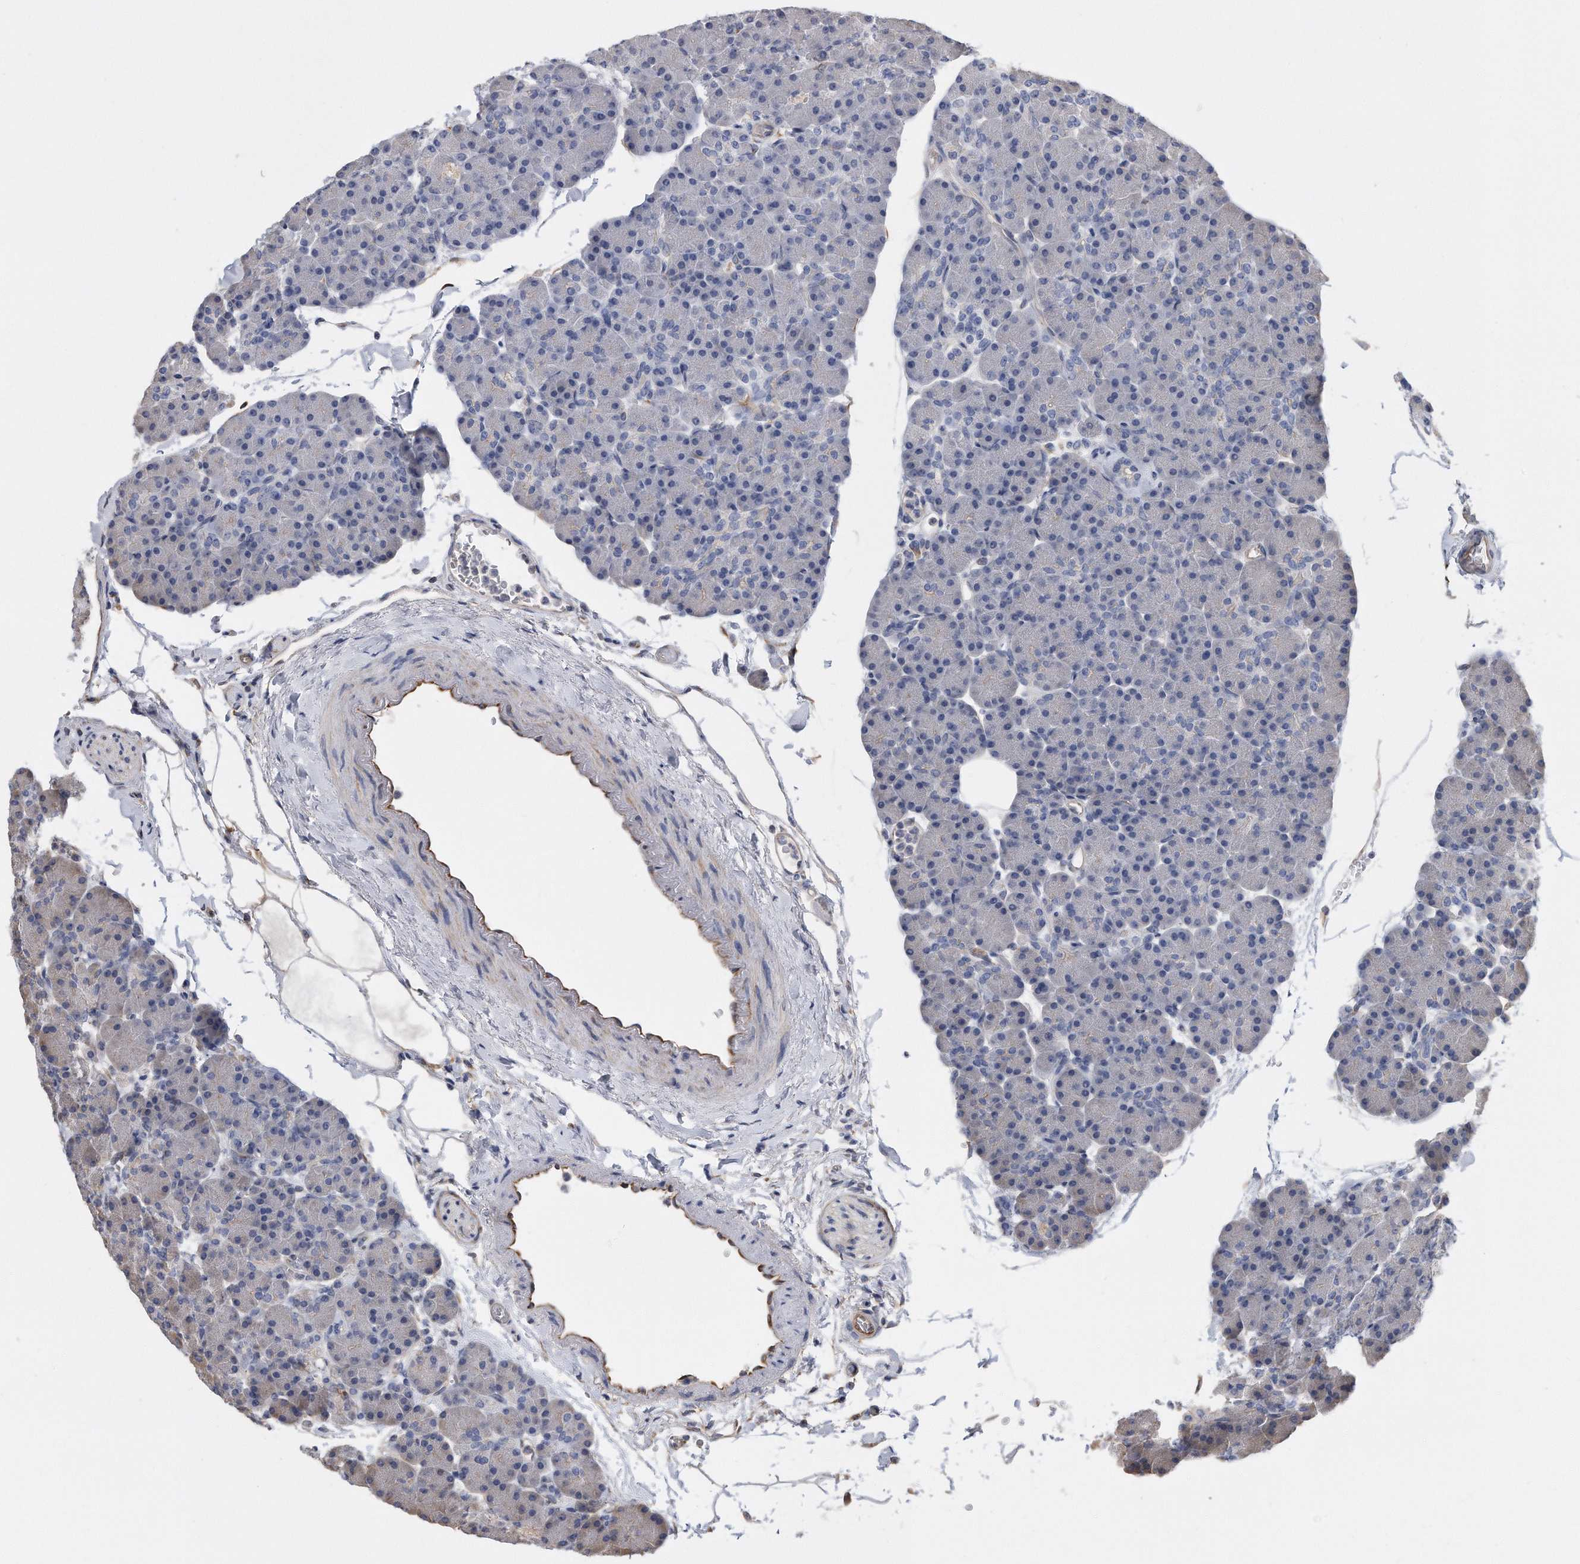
{"staining": {"intensity": "negative", "quantity": "none", "location": "none"}, "tissue": "pancreas", "cell_type": "Exocrine glandular cells", "image_type": "normal", "snomed": [{"axis": "morphology", "description": "Normal tissue, NOS"}, {"axis": "topography", "description": "Pancreas"}], "caption": "Immunohistochemistry photomicrograph of unremarkable pancreas stained for a protein (brown), which exhibits no positivity in exocrine glandular cells. (Stains: DAB IHC with hematoxylin counter stain, Microscopy: brightfield microscopy at high magnification).", "gene": "GPC1", "patient": {"sex": "female", "age": 43}}